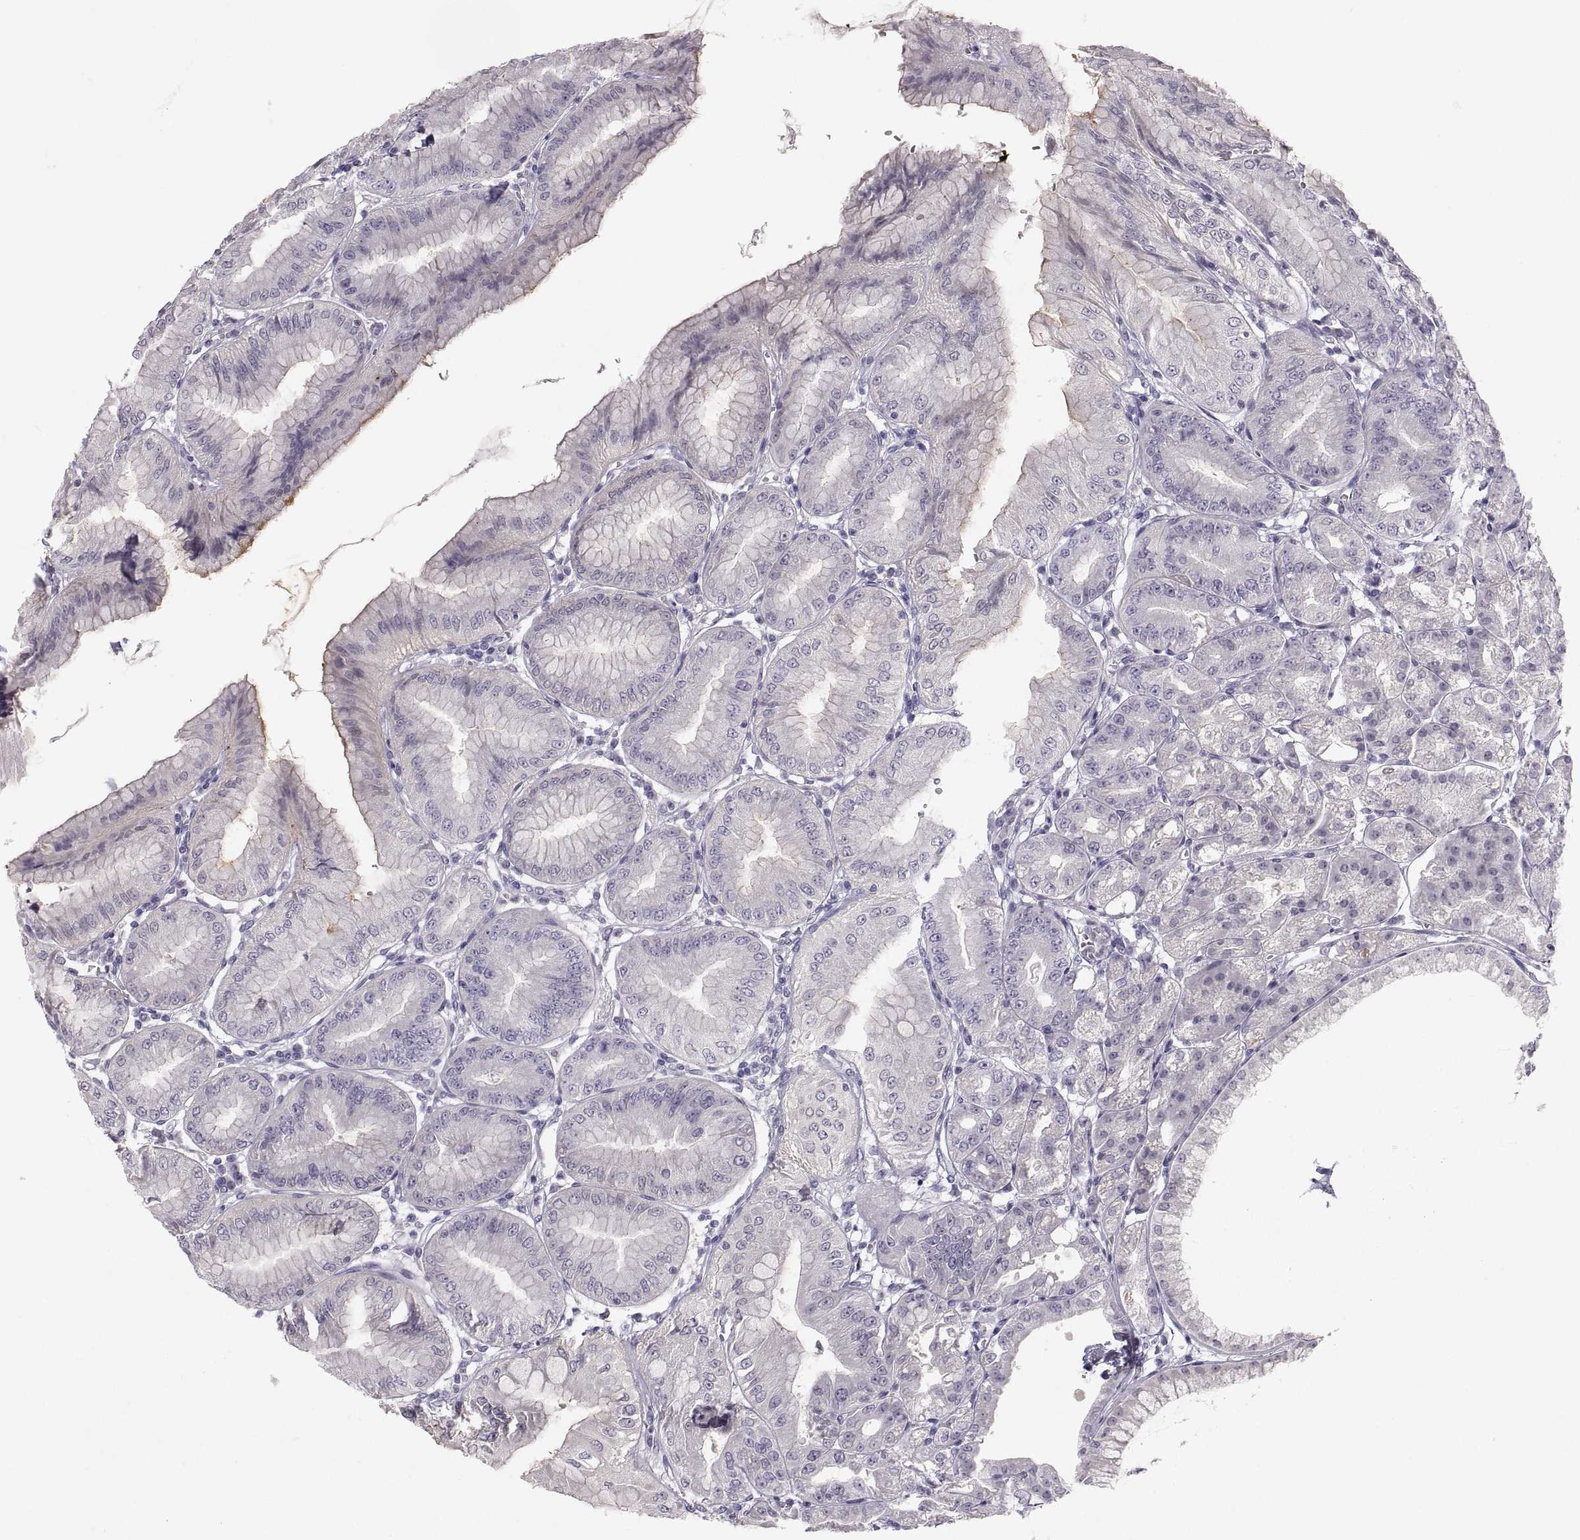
{"staining": {"intensity": "negative", "quantity": "none", "location": "none"}, "tissue": "stomach", "cell_type": "Glandular cells", "image_type": "normal", "snomed": [{"axis": "morphology", "description": "Normal tissue, NOS"}, {"axis": "topography", "description": "Stomach"}], "caption": "A micrograph of stomach stained for a protein exhibits no brown staining in glandular cells.", "gene": "ZNF185", "patient": {"sex": "male", "age": 71}}